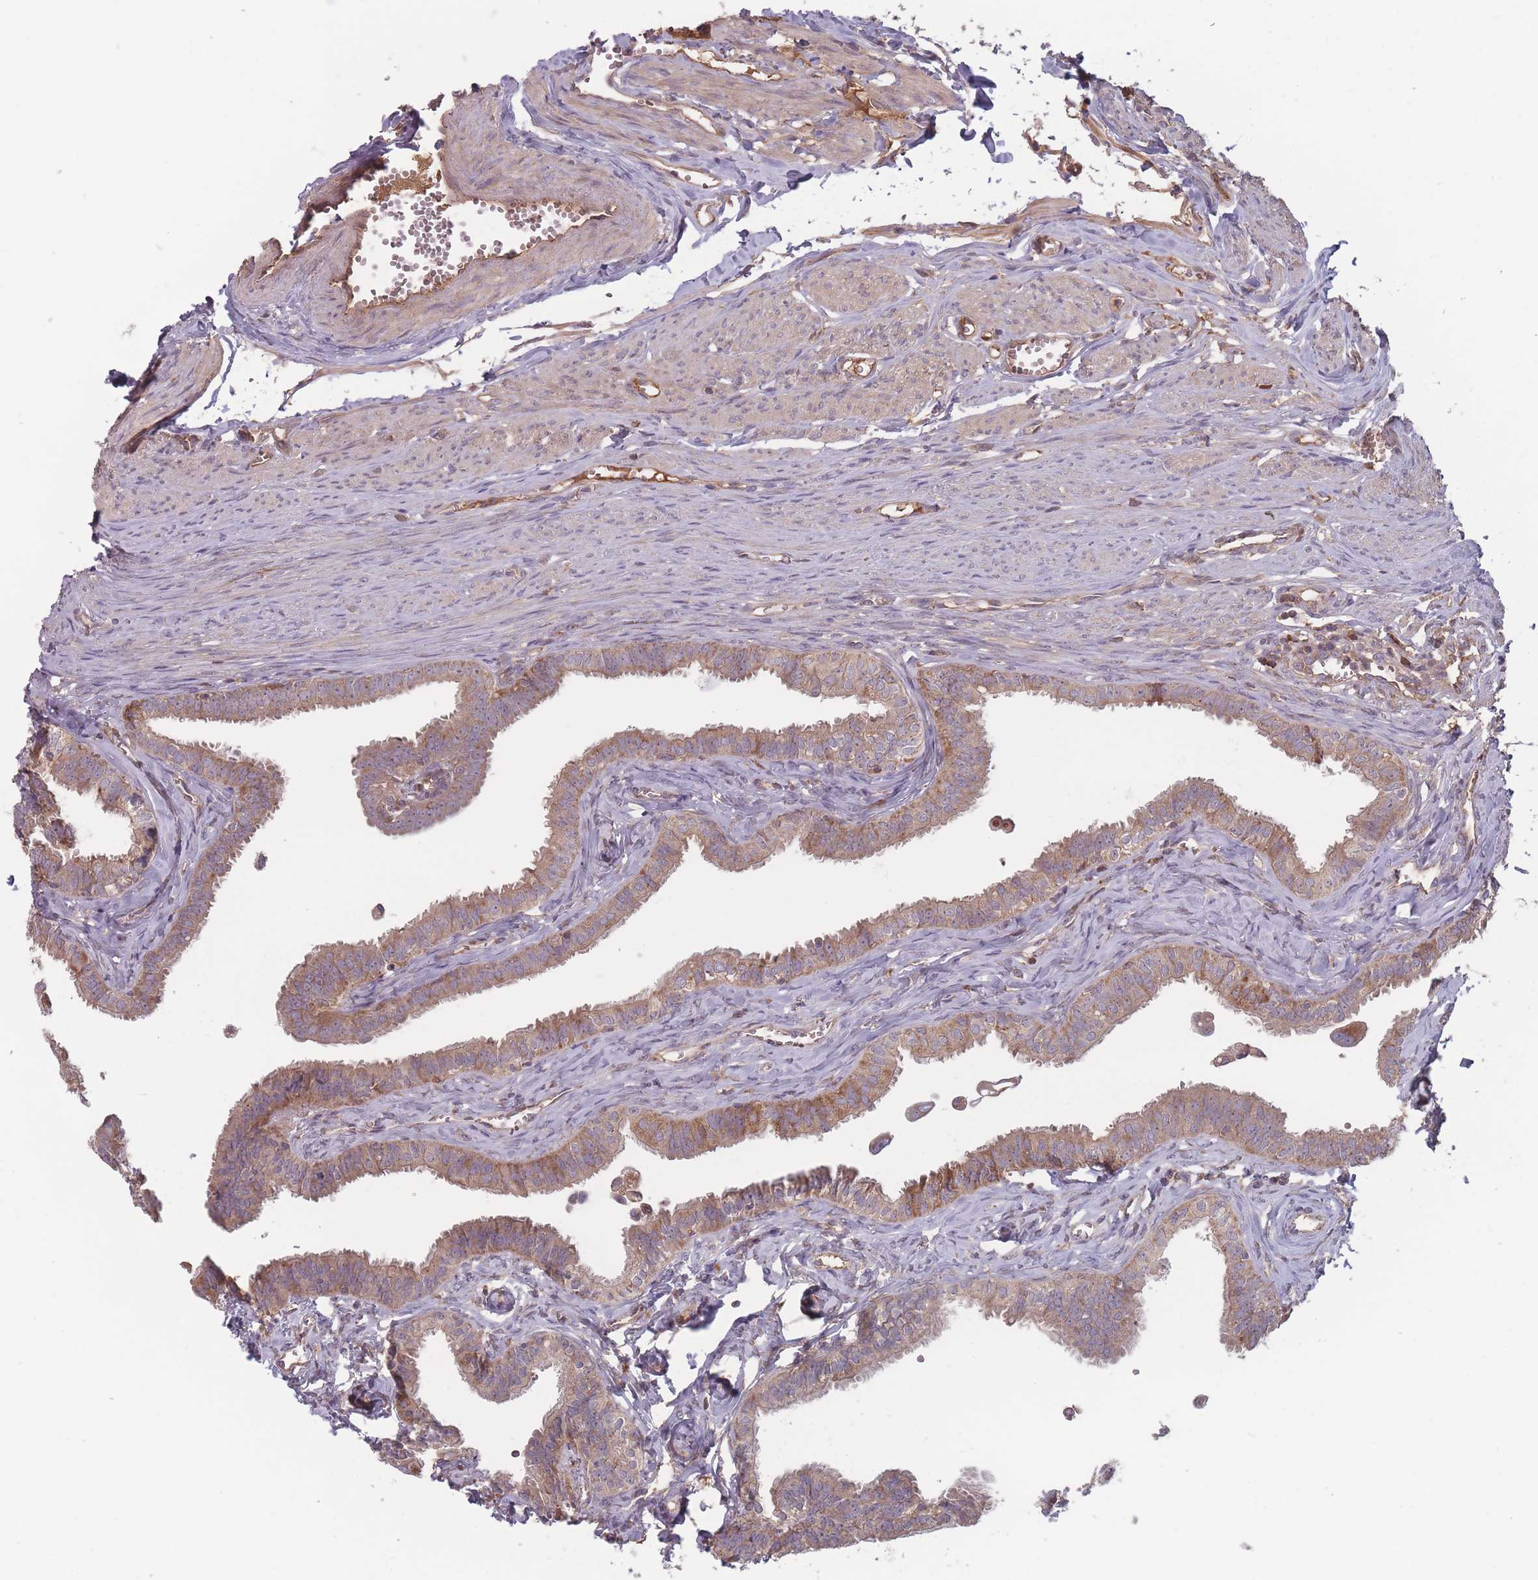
{"staining": {"intensity": "moderate", "quantity": ">75%", "location": "cytoplasmic/membranous"}, "tissue": "fallopian tube", "cell_type": "Glandular cells", "image_type": "normal", "snomed": [{"axis": "morphology", "description": "Normal tissue, NOS"}, {"axis": "morphology", "description": "Carcinoma, NOS"}, {"axis": "topography", "description": "Fallopian tube"}, {"axis": "topography", "description": "Ovary"}], "caption": "Fallopian tube stained with DAB immunohistochemistry exhibits medium levels of moderate cytoplasmic/membranous staining in about >75% of glandular cells. (DAB (3,3'-diaminobenzidine) IHC, brown staining for protein, blue staining for nuclei).", "gene": "ATP5MGL", "patient": {"sex": "female", "age": 59}}